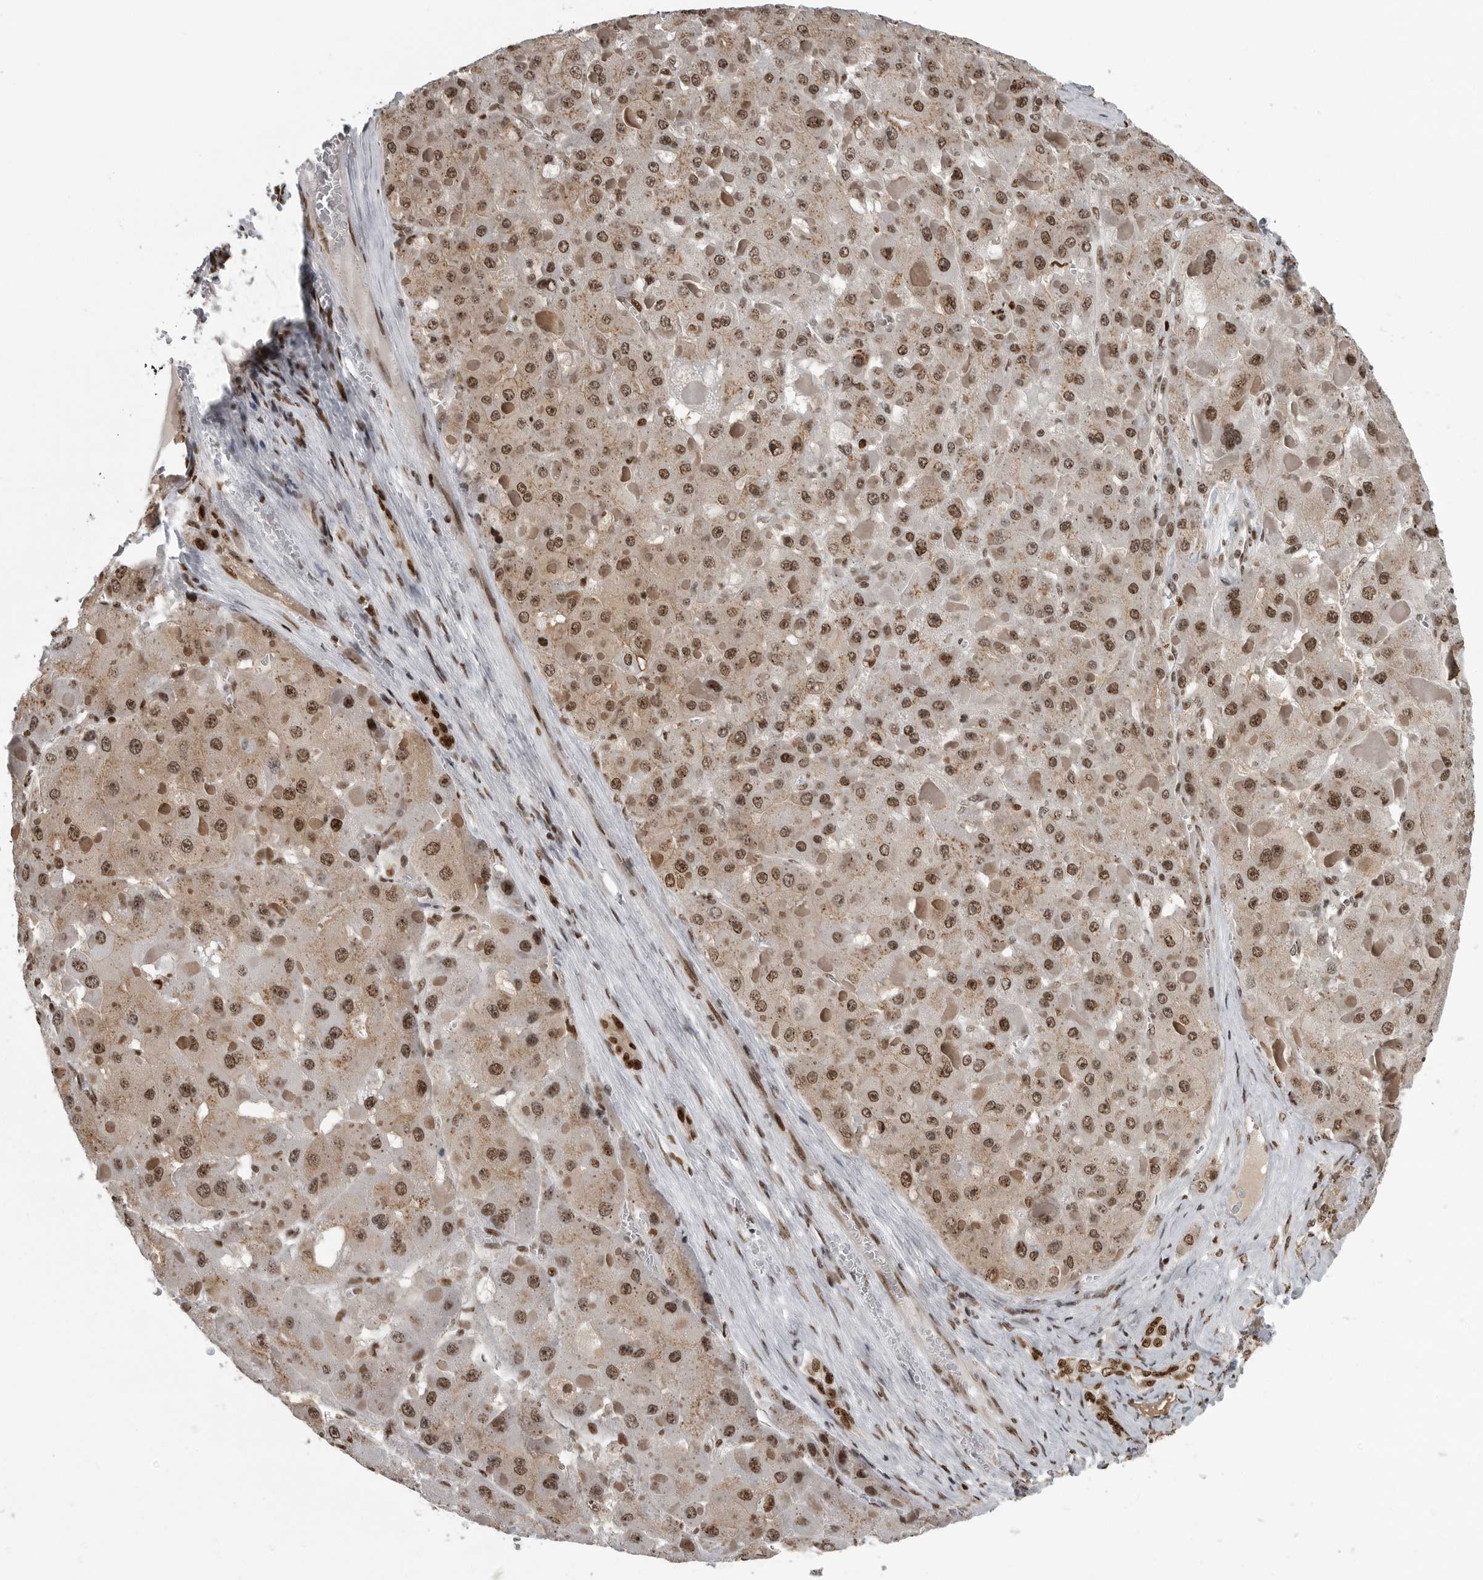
{"staining": {"intensity": "moderate", "quantity": ">75%", "location": "nuclear"}, "tissue": "liver cancer", "cell_type": "Tumor cells", "image_type": "cancer", "snomed": [{"axis": "morphology", "description": "Carcinoma, Hepatocellular, NOS"}, {"axis": "topography", "description": "Liver"}], "caption": "Liver cancer stained with a brown dye demonstrates moderate nuclear positive expression in approximately >75% of tumor cells.", "gene": "YAF2", "patient": {"sex": "female", "age": 73}}